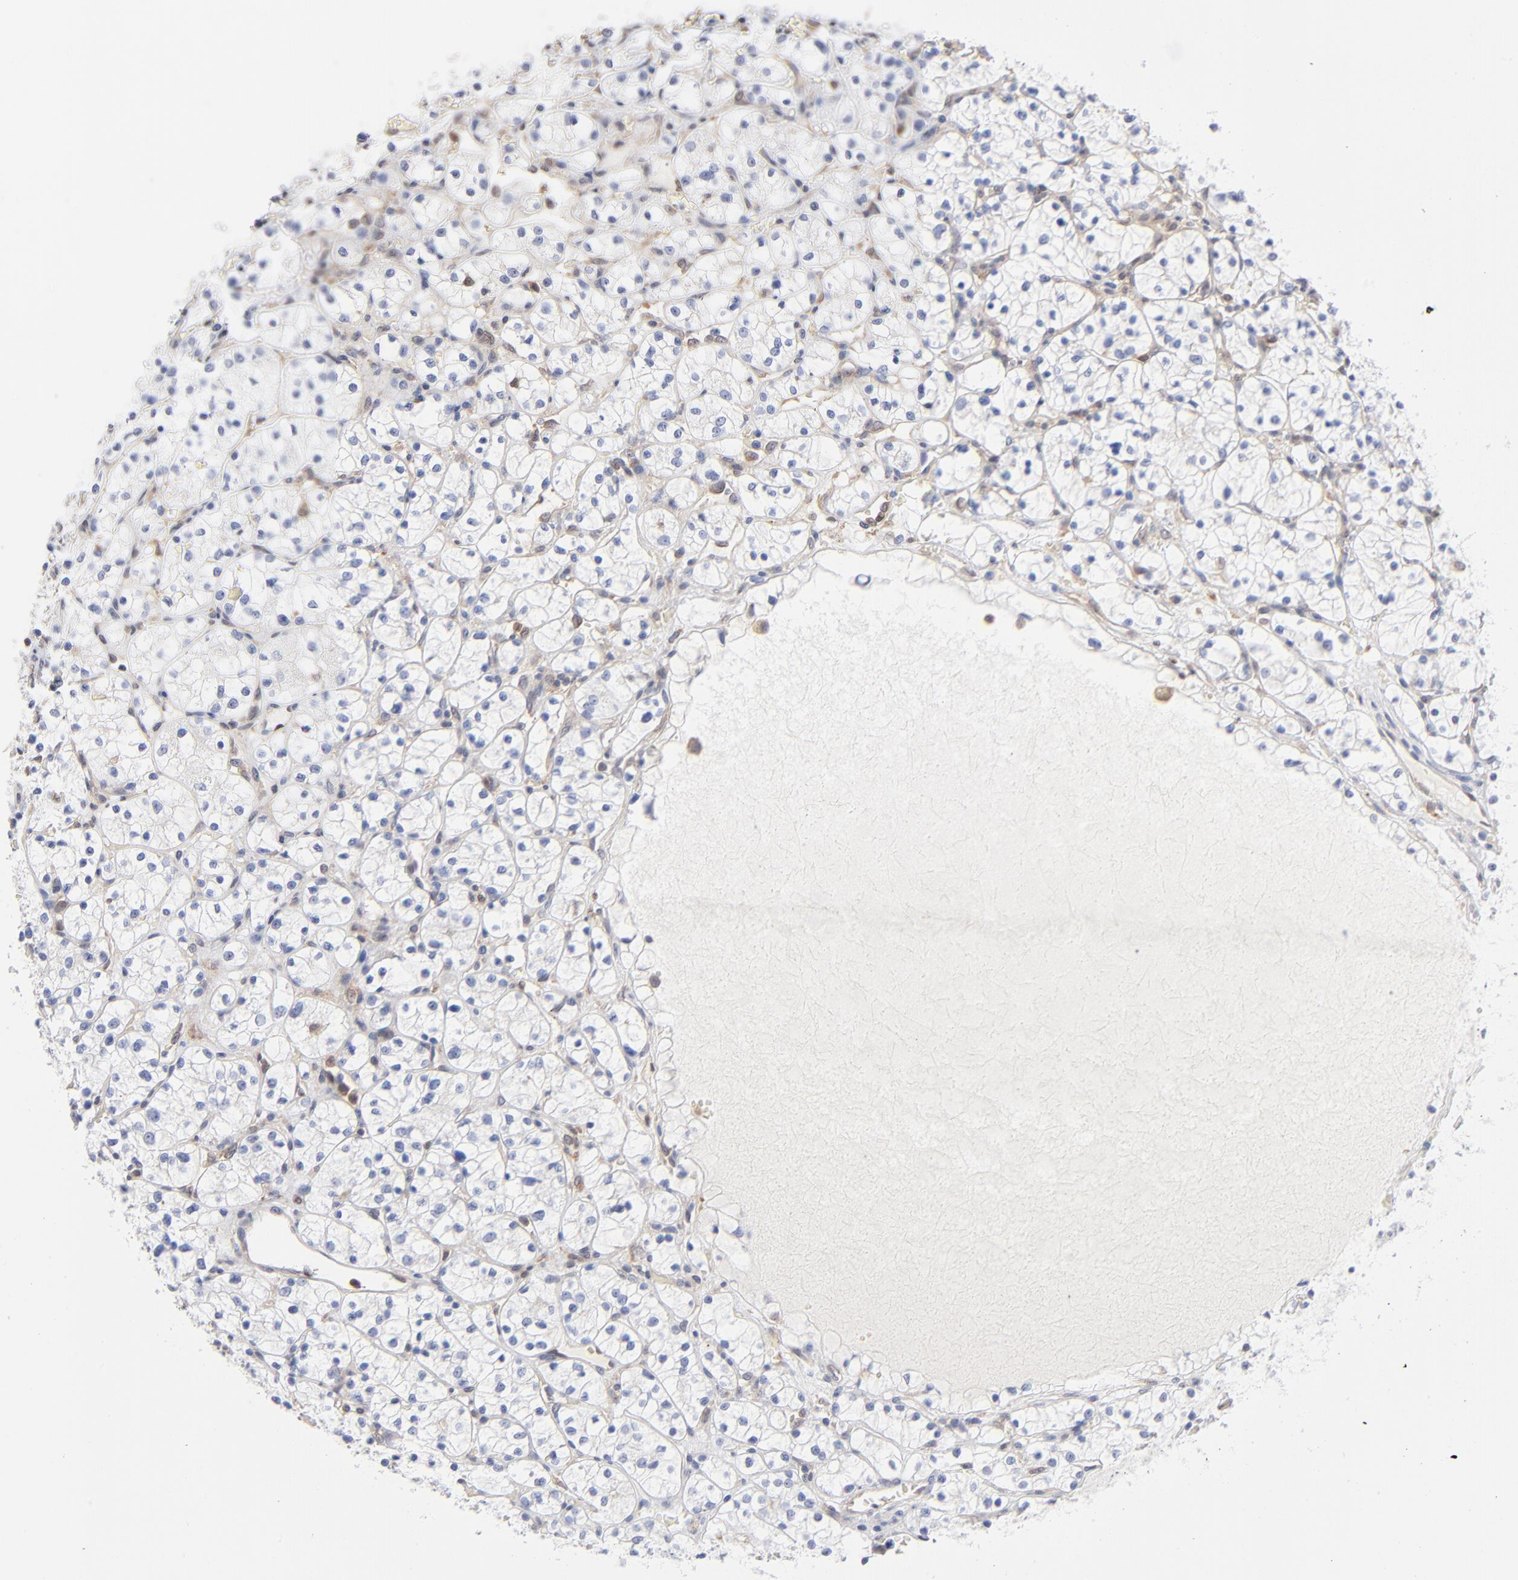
{"staining": {"intensity": "negative", "quantity": "none", "location": "none"}, "tissue": "renal cancer", "cell_type": "Tumor cells", "image_type": "cancer", "snomed": [{"axis": "morphology", "description": "Adenocarcinoma, NOS"}, {"axis": "topography", "description": "Kidney"}], "caption": "This photomicrograph is of renal cancer (adenocarcinoma) stained with immunohistochemistry (IHC) to label a protein in brown with the nuclei are counter-stained blue. There is no expression in tumor cells.", "gene": "ARRB1", "patient": {"sex": "female", "age": 60}}